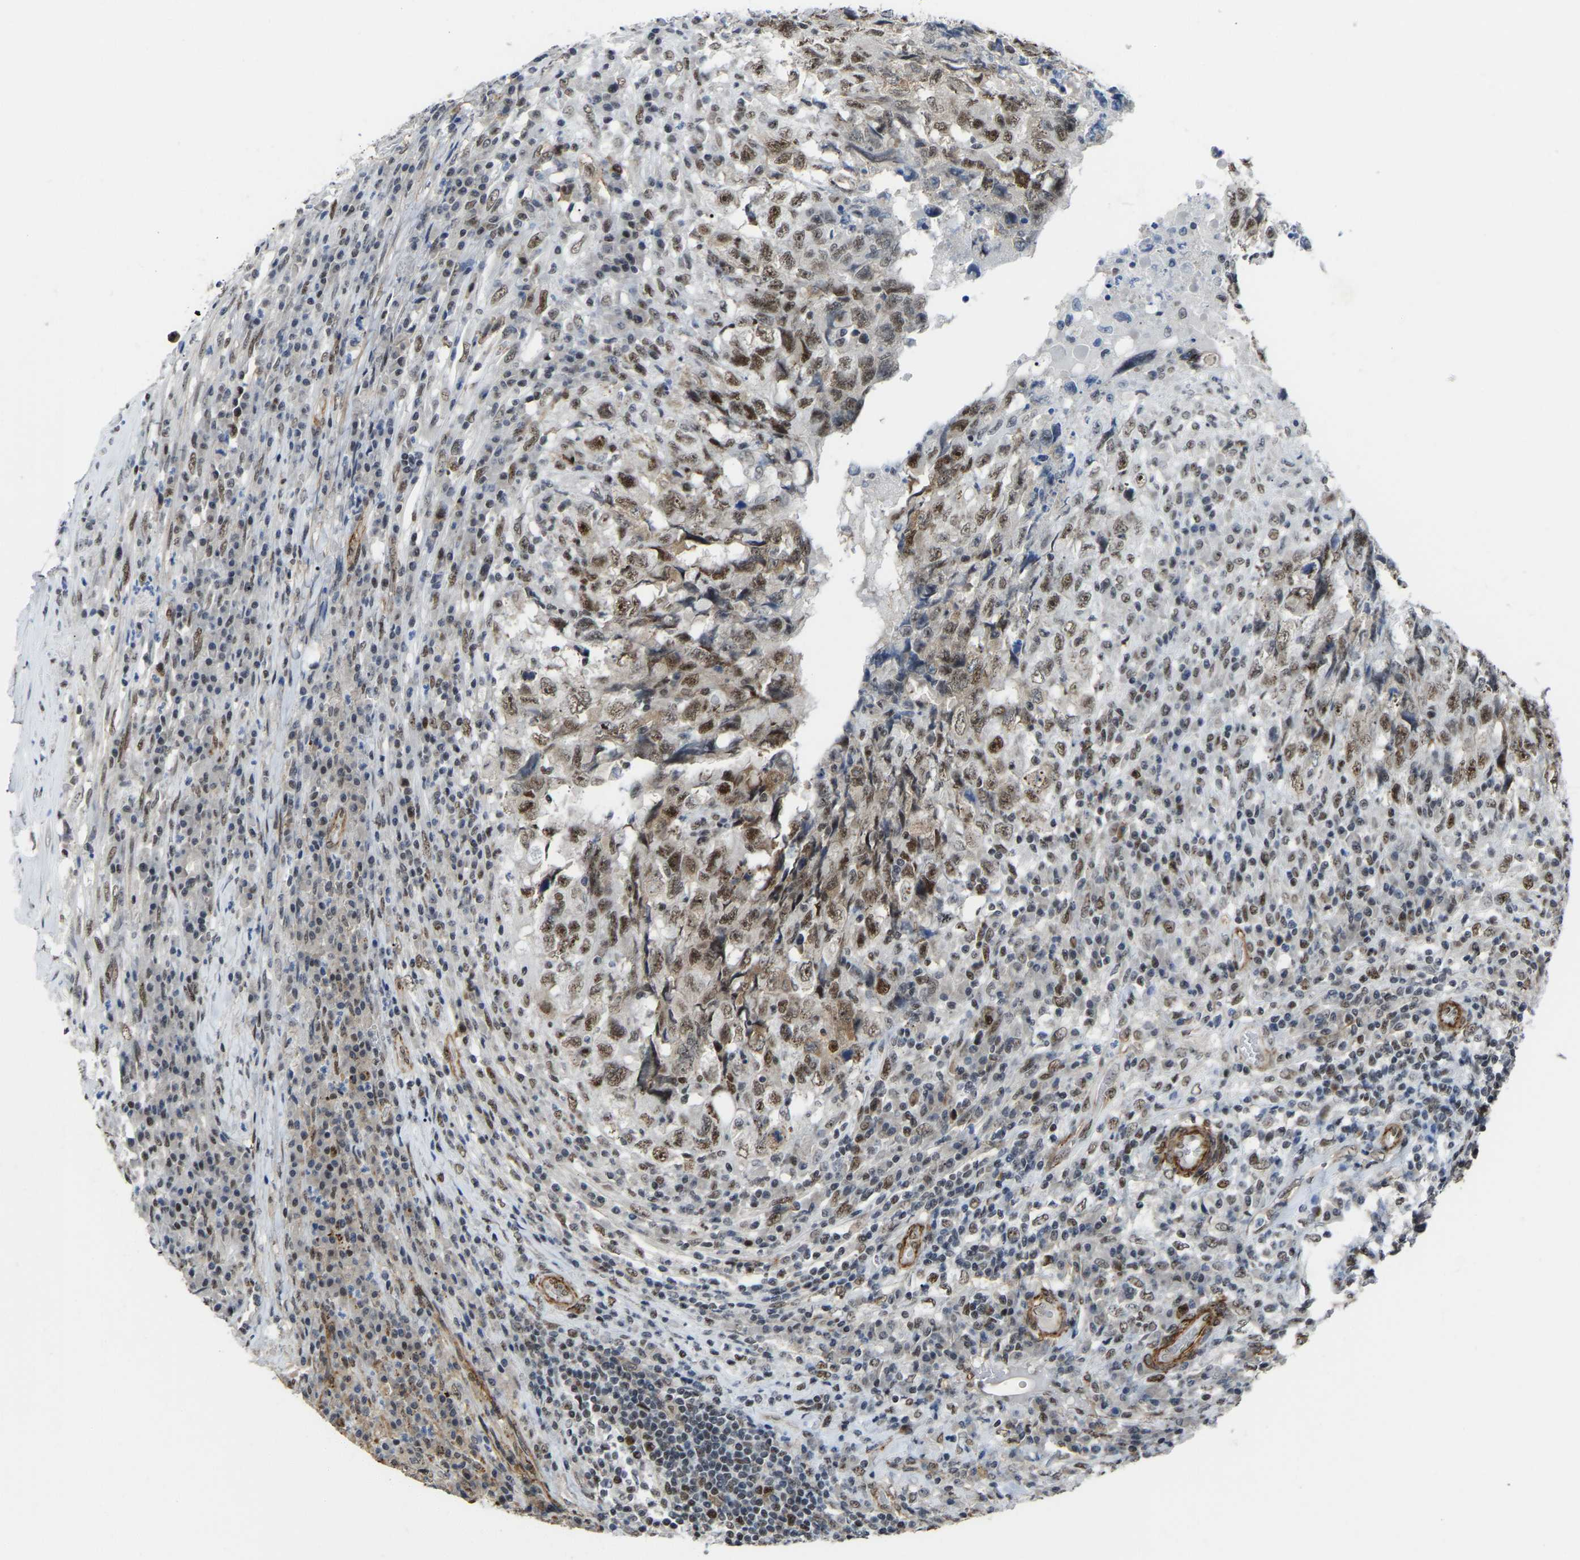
{"staining": {"intensity": "moderate", "quantity": ">75%", "location": "cytoplasmic/membranous,nuclear"}, "tissue": "testis cancer", "cell_type": "Tumor cells", "image_type": "cancer", "snomed": [{"axis": "morphology", "description": "Necrosis, NOS"}, {"axis": "morphology", "description": "Carcinoma, Embryonal, NOS"}, {"axis": "topography", "description": "Testis"}], "caption": "A micrograph showing moderate cytoplasmic/membranous and nuclear positivity in approximately >75% of tumor cells in testis cancer (embryonal carcinoma), as visualized by brown immunohistochemical staining.", "gene": "DDX5", "patient": {"sex": "male", "age": 19}}